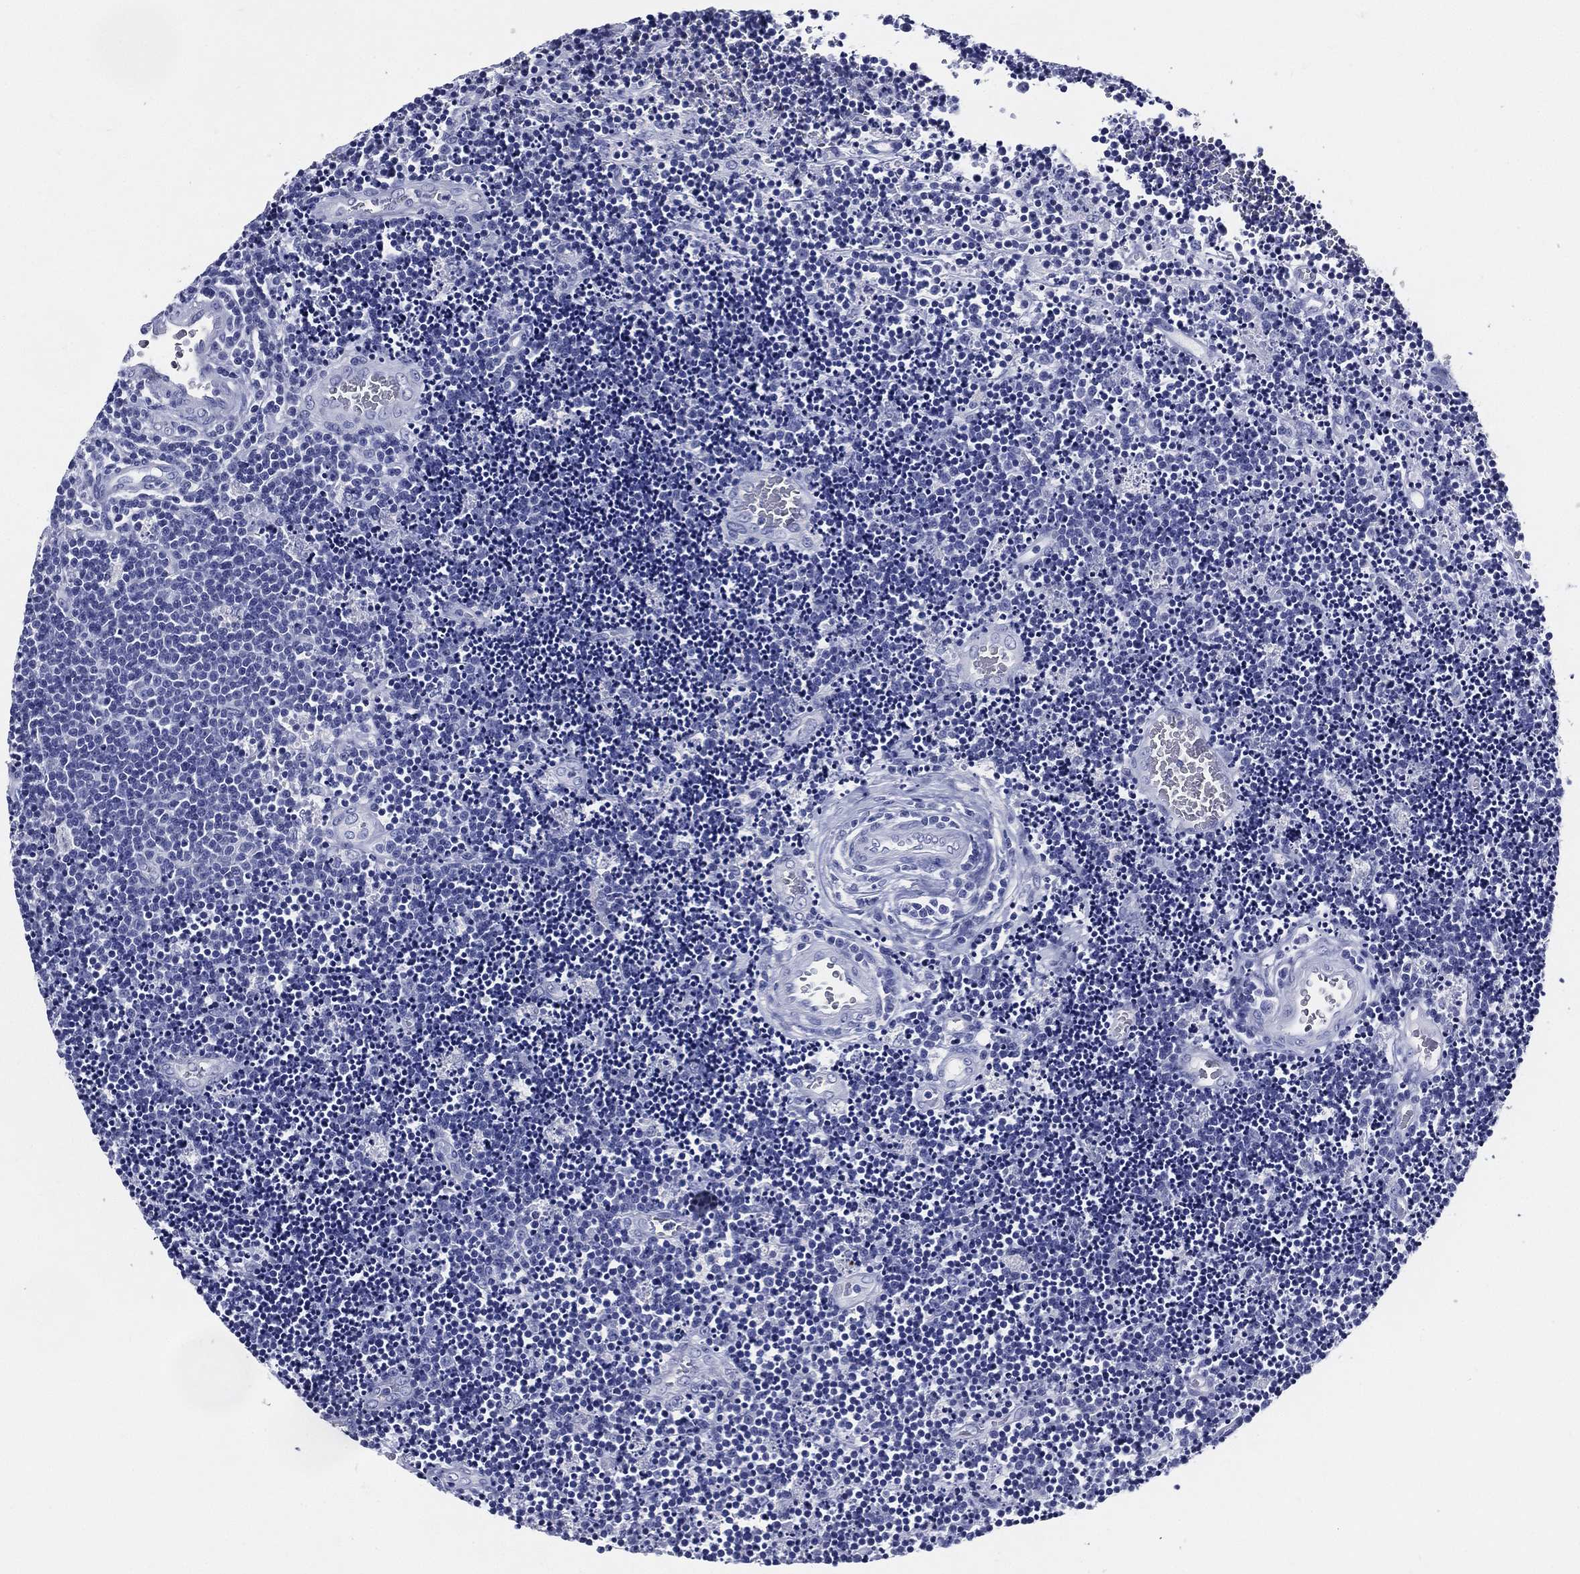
{"staining": {"intensity": "negative", "quantity": "none", "location": "none"}, "tissue": "lymphoma", "cell_type": "Tumor cells", "image_type": "cancer", "snomed": [{"axis": "morphology", "description": "Malignant lymphoma, non-Hodgkin's type, Low grade"}, {"axis": "topography", "description": "Brain"}], "caption": "Immunohistochemical staining of human low-grade malignant lymphoma, non-Hodgkin's type exhibits no significant expression in tumor cells.", "gene": "ACE2", "patient": {"sex": "female", "age": 66}}